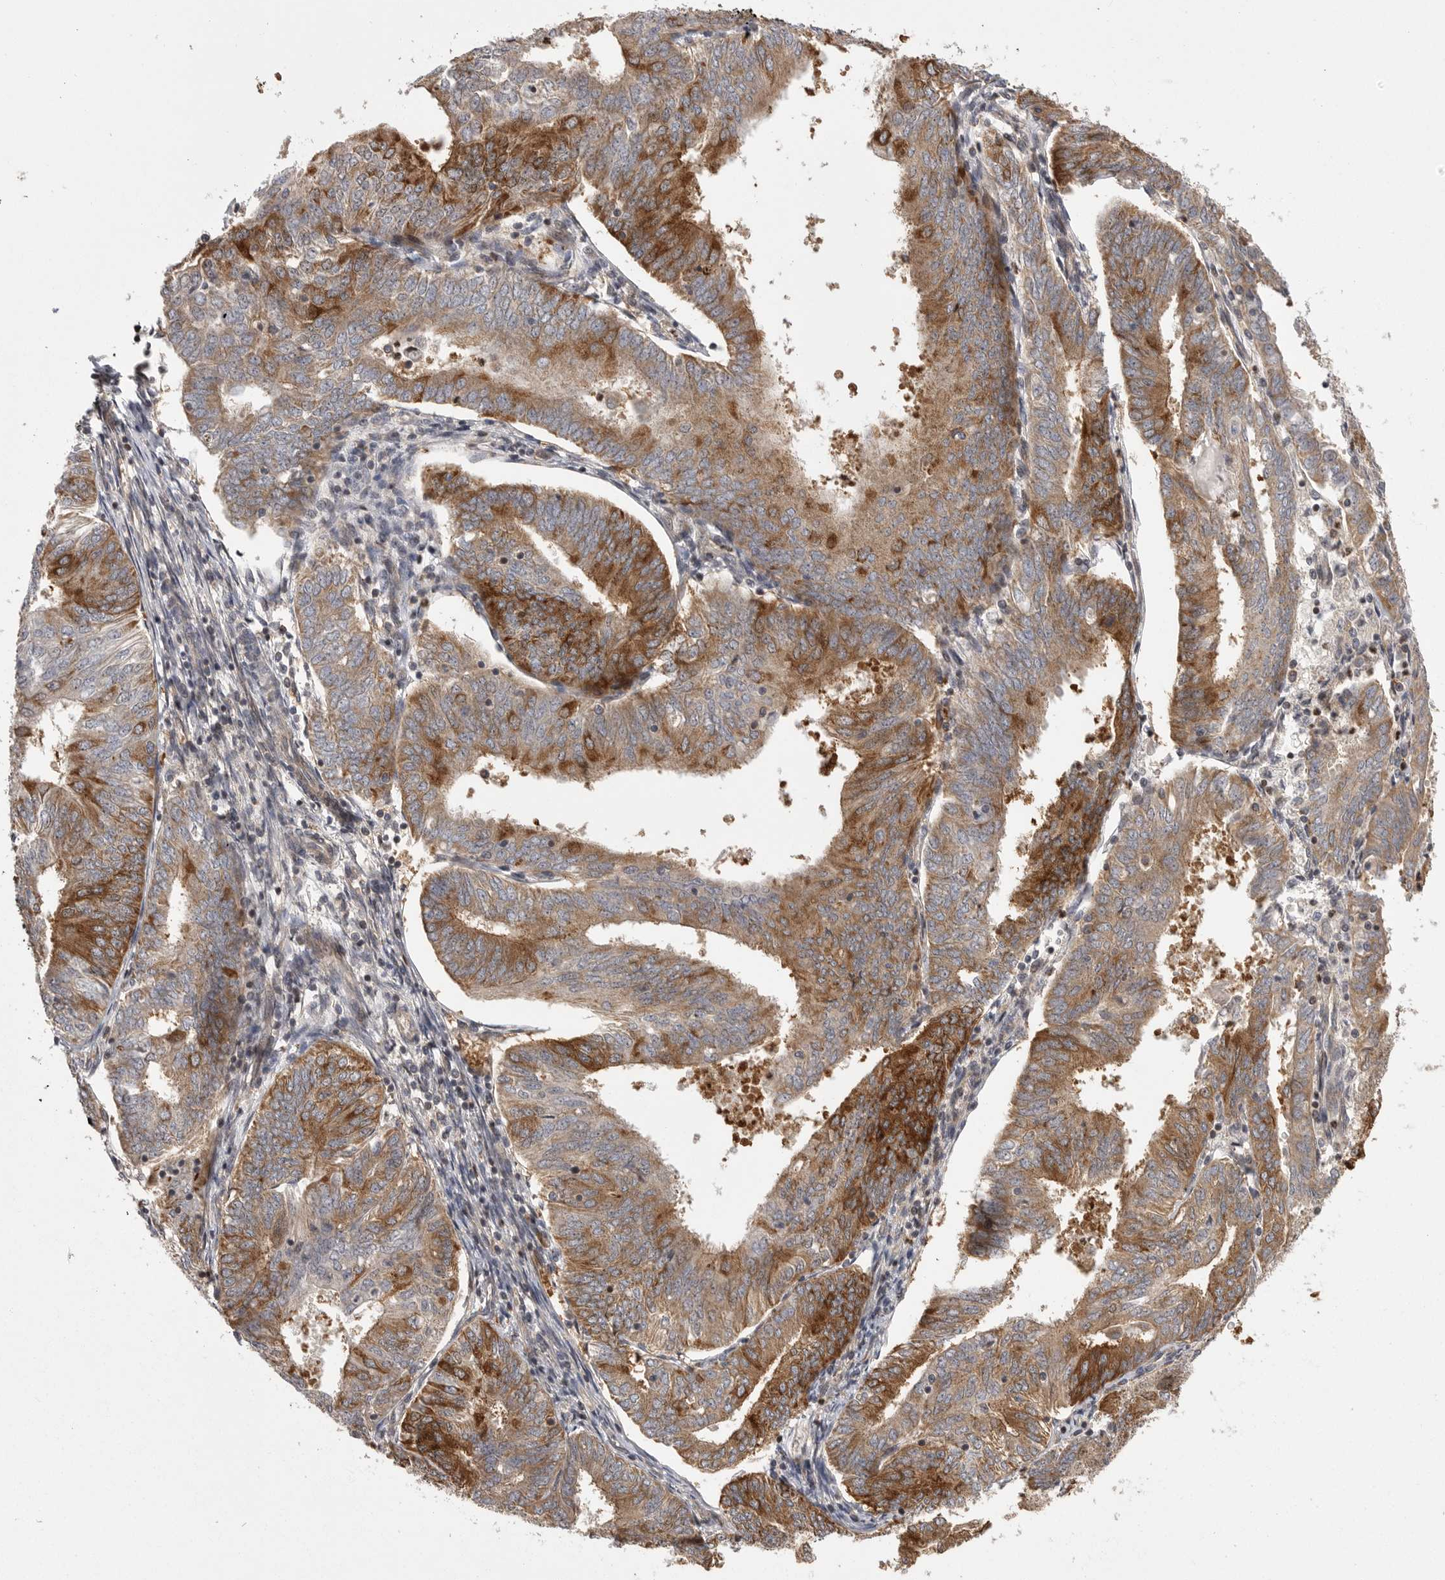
{"staining": {"intensity": "strong", "quantity": ">75%", "location": "cytoplasmic/membranous"}, "tissue": "endometrial cancer", "cell_type": "Tumor cells", "image_type": "cancer", "snomed": [{"axis": "morphology", "description": "Adenocarcinoma, NOS"}, {"axis": "topography", "description": "Endometrium"}], "caption": "Immunohistochemistry (IHC) (DAB) staining of human adenocarcinoma (endometrial) displays strong cytoplasmic/membranous protein expression in approximately >75% of tumor cells.", "gene": "OXR1", "patient": {"sex": "female", "age": 58}}